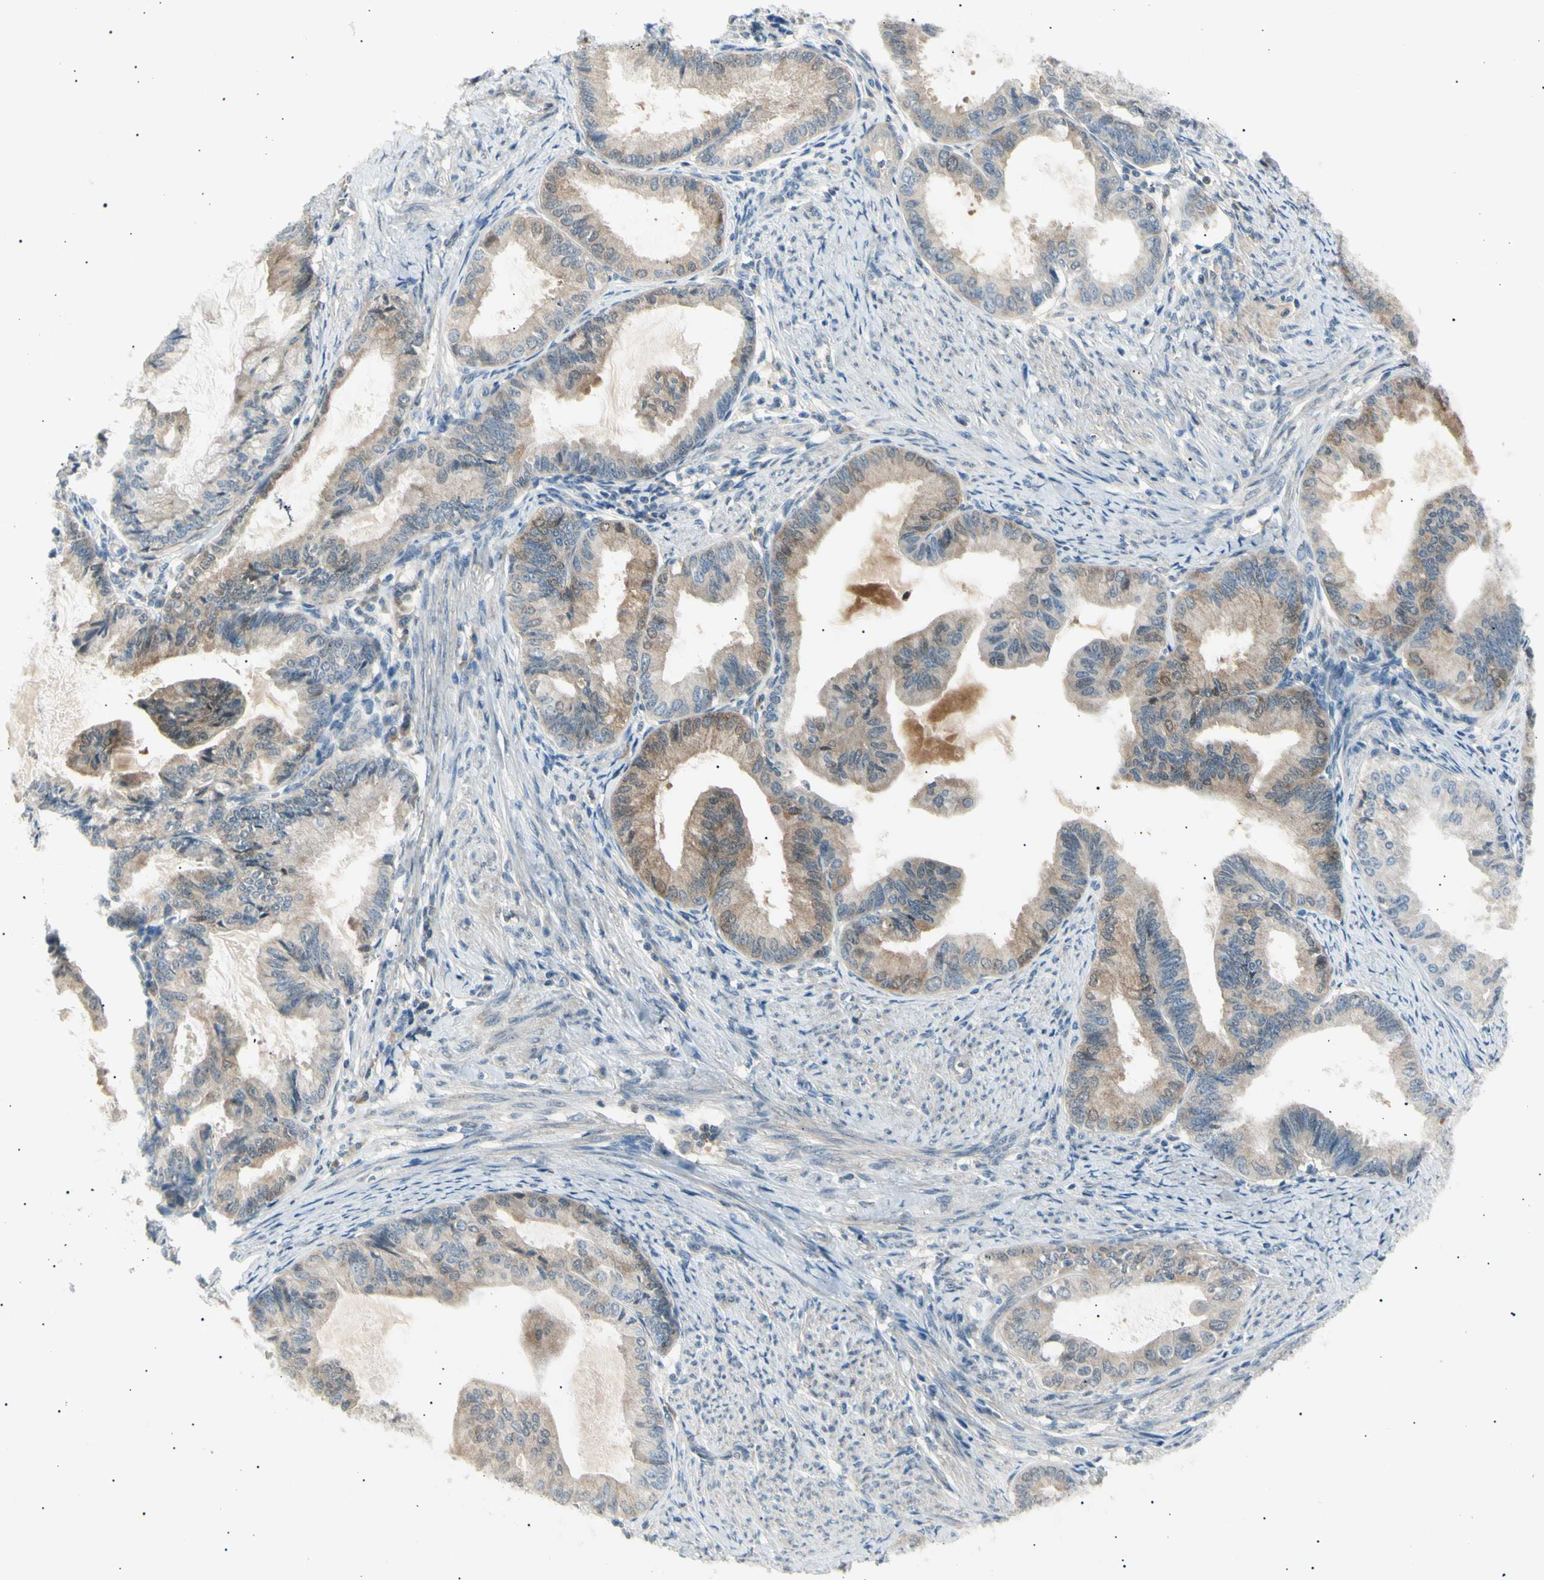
{"staining": {"intensity": "moderate", "quantity": ">75%", "location": "cytoplasmic/membranous"}, "tissue": "endometrial cancer", "cell_type": "Tumor cells", "image_type": "cancer", "snomed": [{"axis": "morphology", "description": "Adenocarcinoma, NOS"}, {"axis": "topography", "description": "Endometrium"}], "caption": "Immunohistochemical staining of human endometrial cancer shows medium levels of moderate cytoplasmic/membranous protein expression in about >75% of tumor cells. The staining is performed using DAB brown chromogen to label protein expression. The nuclei are counter-stained blue using hematoxylin.", "gene": "LHPP", "patient": {"sex": "female", "age": 86}}